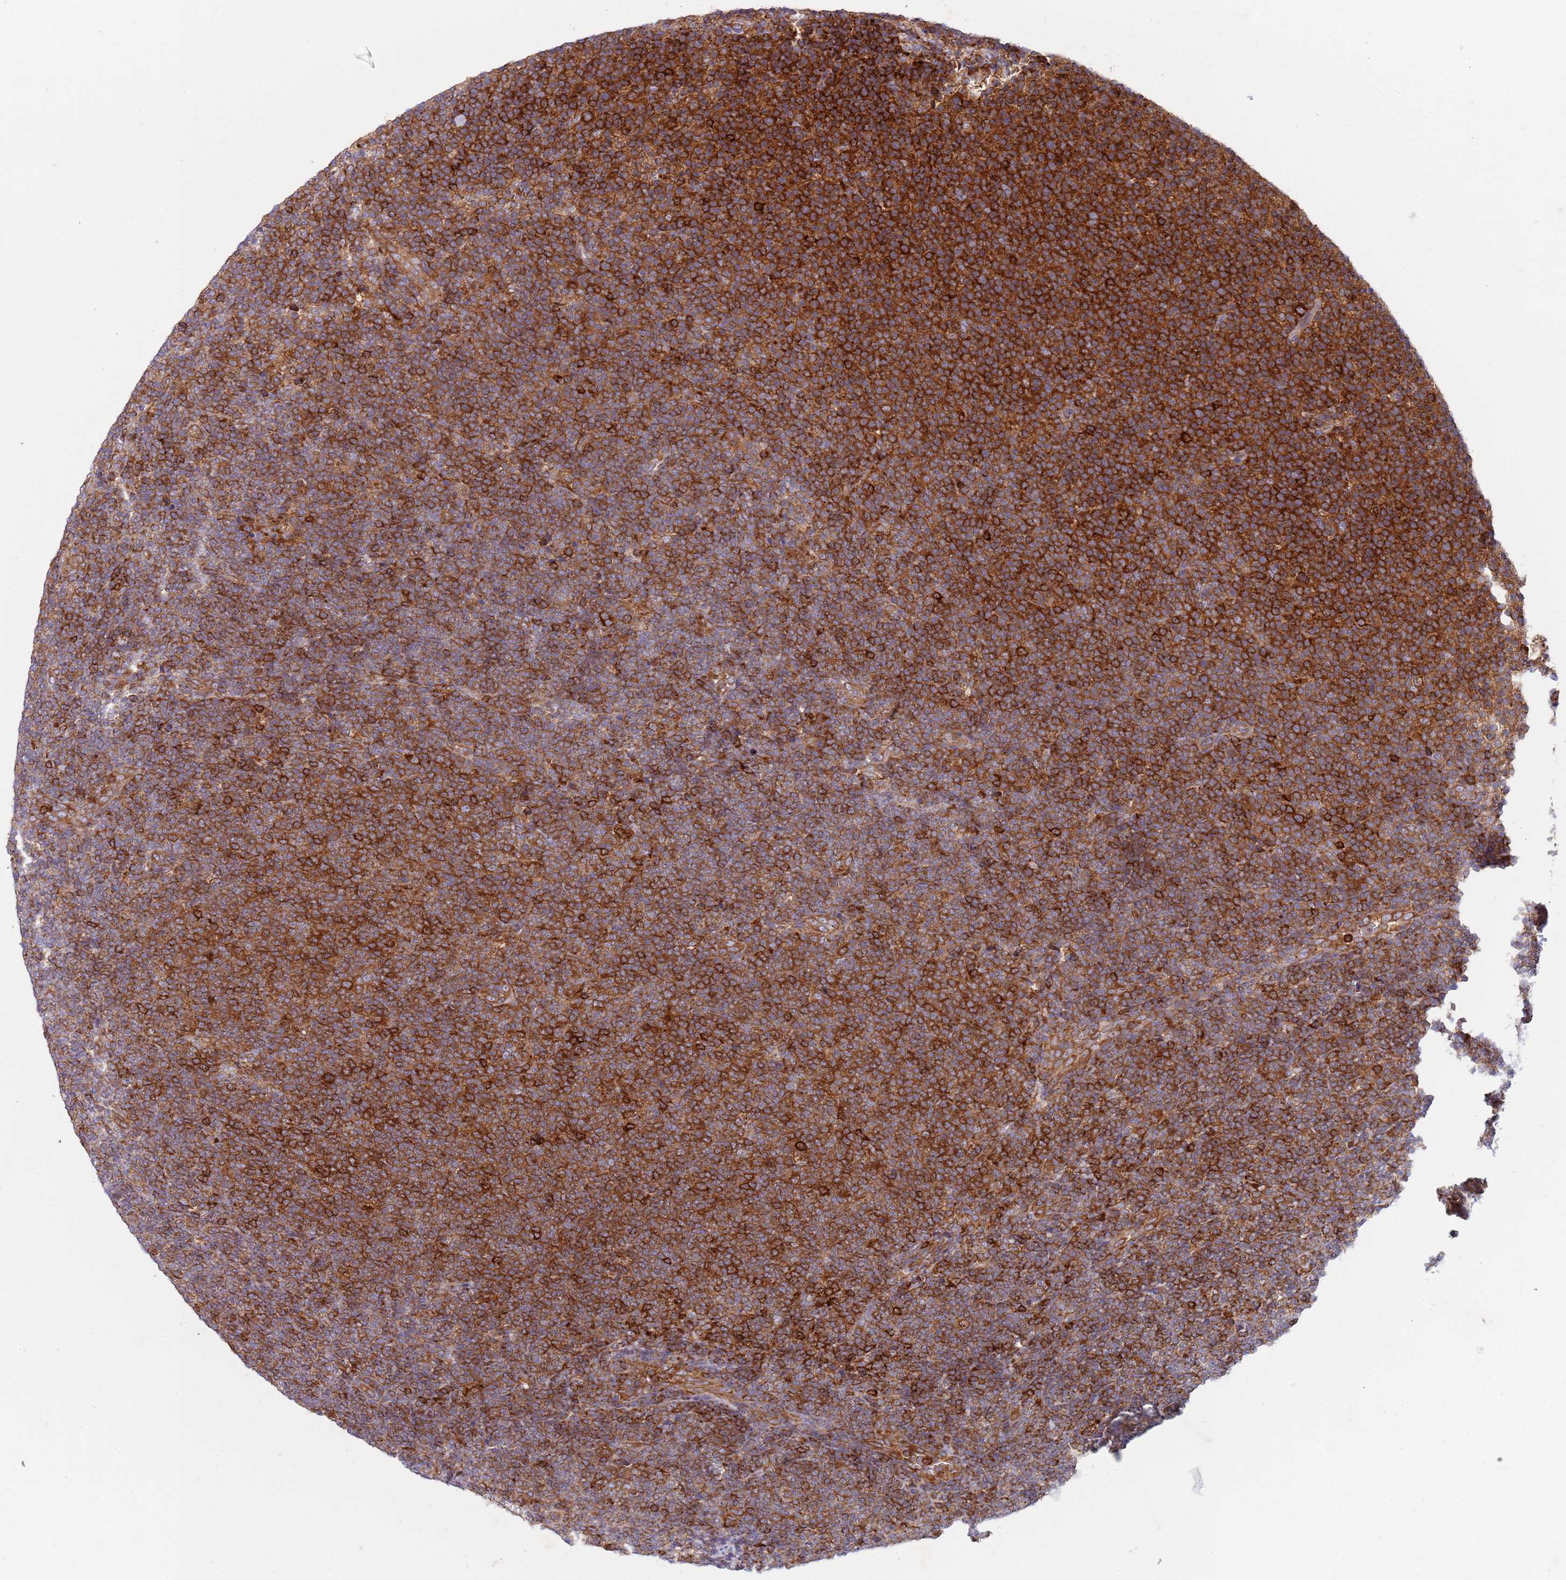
{"staining": {"intensity": "strong", "quantity": ">75%", "location": "cytoplasmic/membranous"}, "tissue": "lymphoma", "cell_type": "Tumor cells", "image_type": "cancer", "snomed": [{"axis": "morphology", "description": "Malignant lymphoma, non-Hodgkin's type, Low grade"}, {"axis": "topography", "description": "Lymph node"}], "caption": "The immunohistochemical stain shows strong cytoplasmic/membranous staining in tumor cells of lymphoma tissue.", "gene": "ZMYM5", "patient": {"sex": "male", "age": 66}}